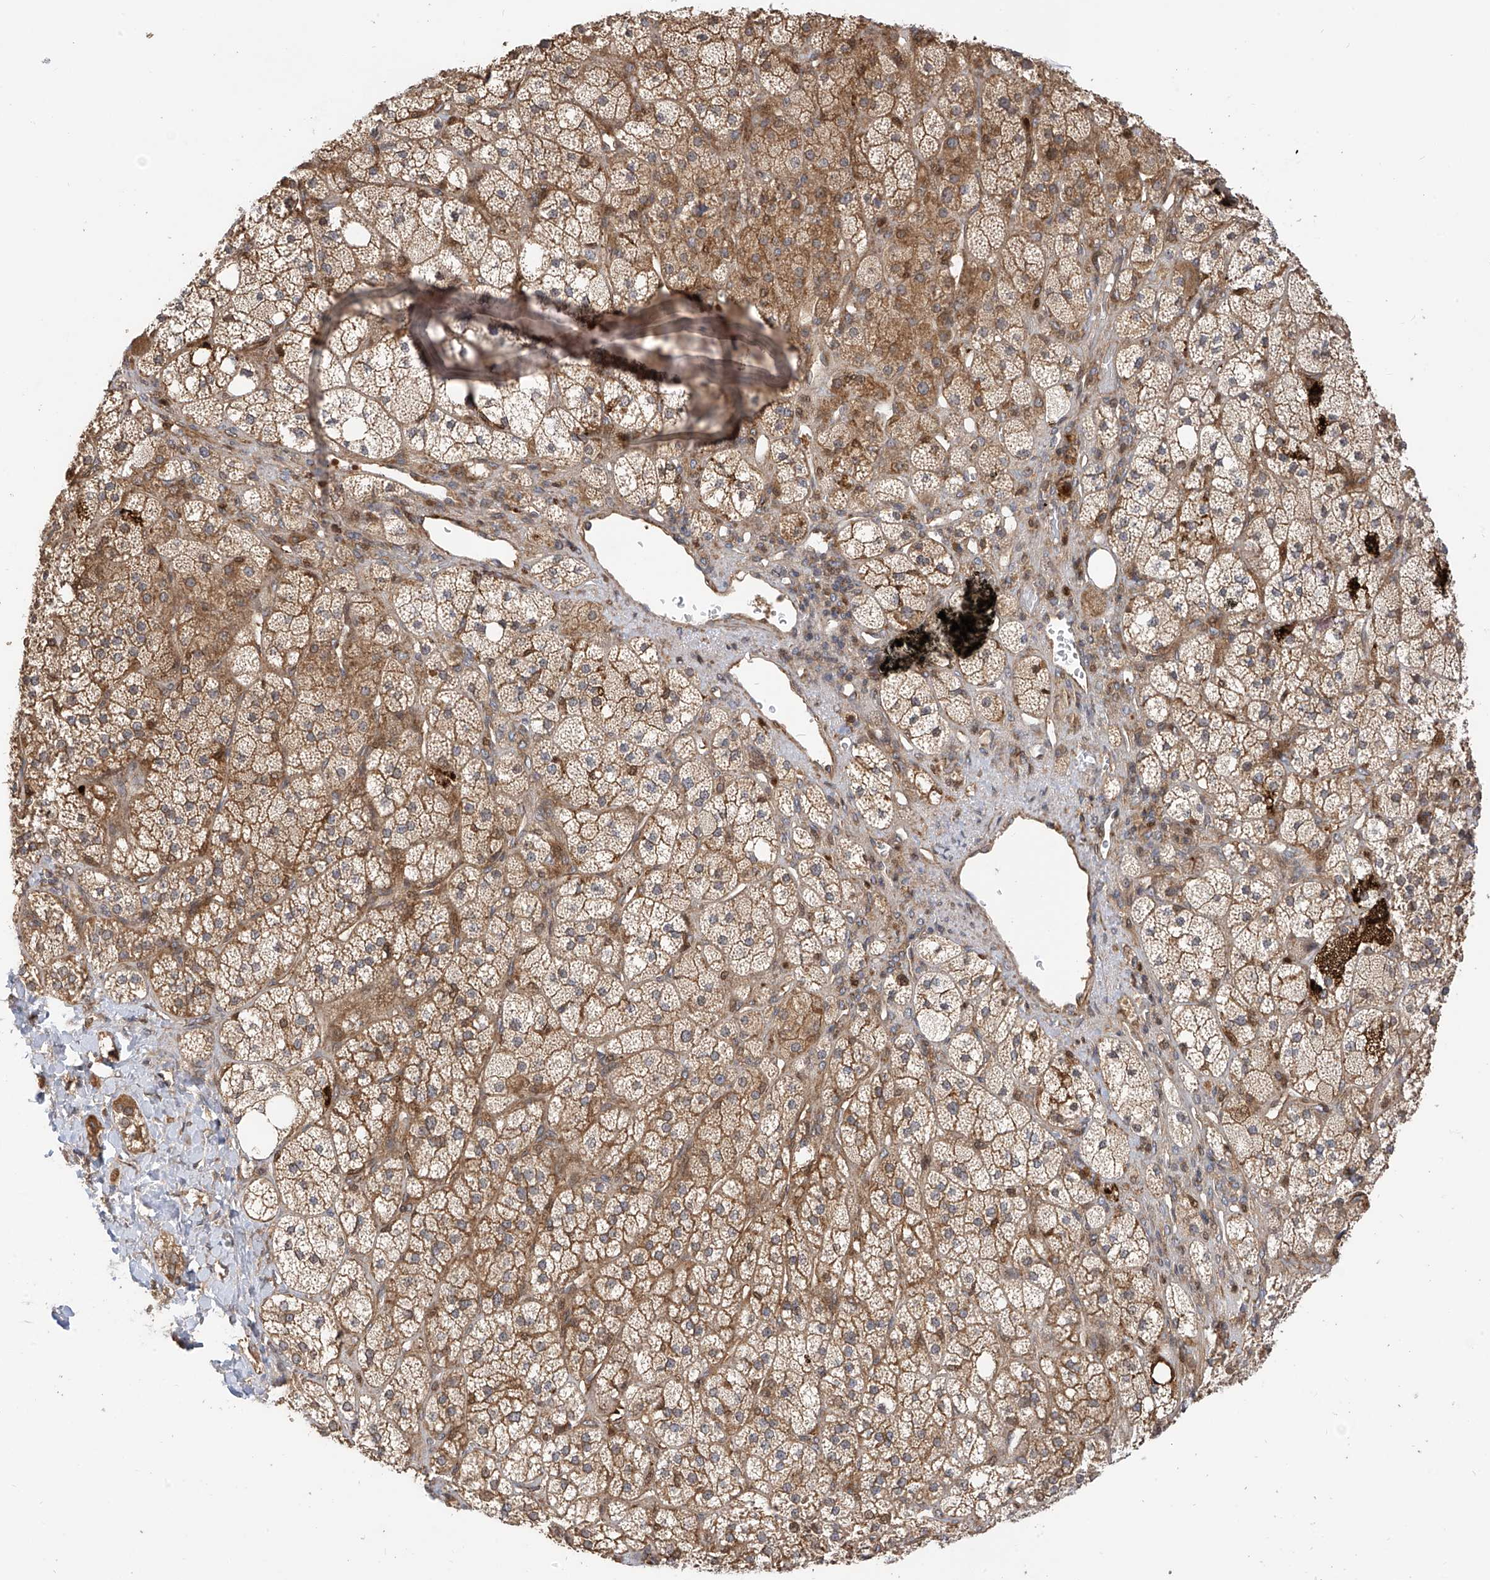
{"staining": {"intensity": "moderate", "quantity": "25%-75%", "location": "cytoplasmic/membranous"}, "tissue": "adrenal gland", "cell_type": "Glandular cells", "image_type": "normal", "snomed": [{"axis": "morphology", "description": "Normal tissue, NOS"}, {"axis": "topography", "description": "Adrenal gland"}], "caption": "Unremarkable adrenal gland was stained to show a protein in brown. There is medium levels of moderate cytoplasmic/membranous positivity in approximately 25%-75% of glandular cells.", "gene": "ATAD2B", "patient": {"sex": "male", "age": 61}}